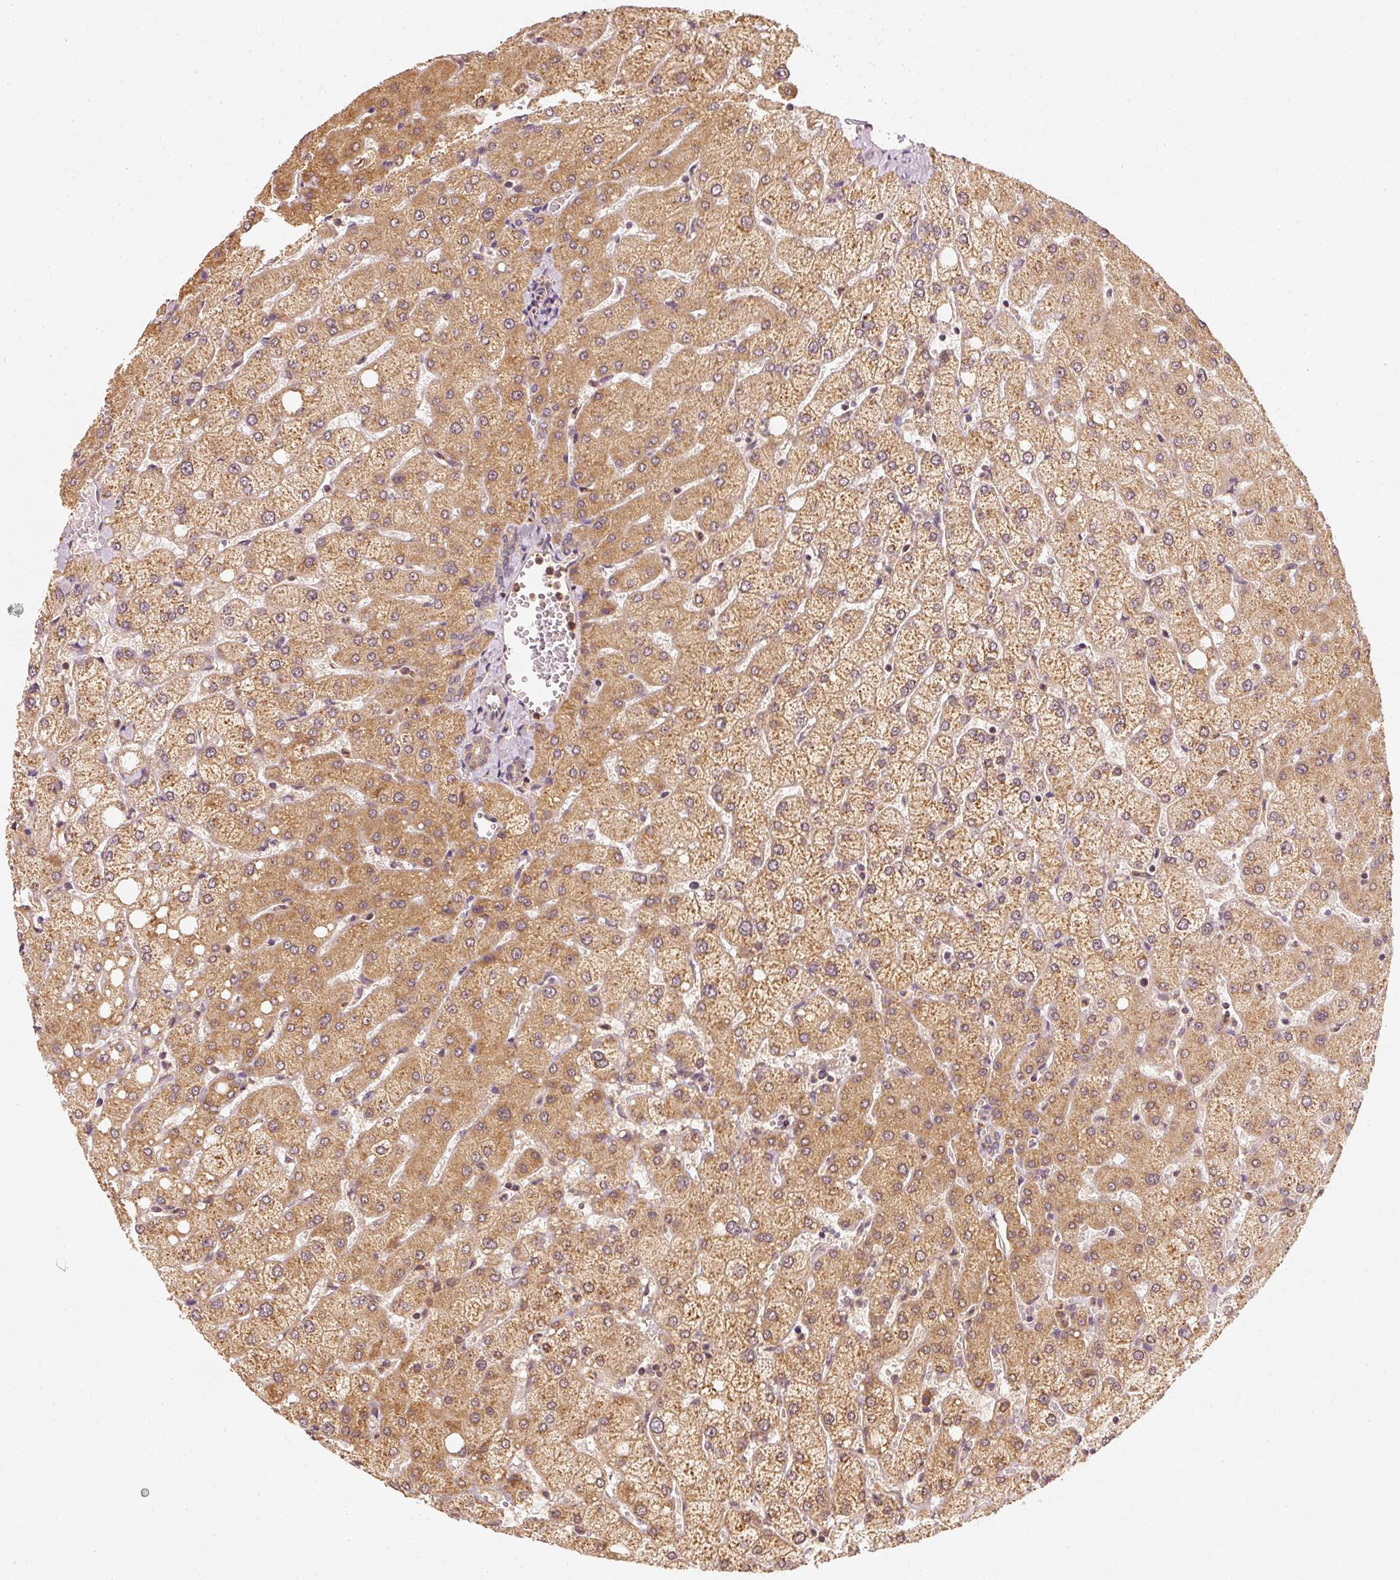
{"staining": {"intensity": "weak", "quantity": ">75%", "location": "cytoplasmic/membranous"}, "tissue": "liver", "cell_type": "Cholangiocytes", "image_type": "normal", "snomed": [{"axis": "morphology", "description": "Normal tissue, NOS"}, {"axis": "topography", "description": "Liver"}], "caption": "Liver stained for a protein exhibits weak cytoplasmic/membranous positivity in cholangiocytes. (IHC, brightfield microscopy, high magnification).", "gene": "EEF1A1", "patient": {"sex": "female", "age": 54}}